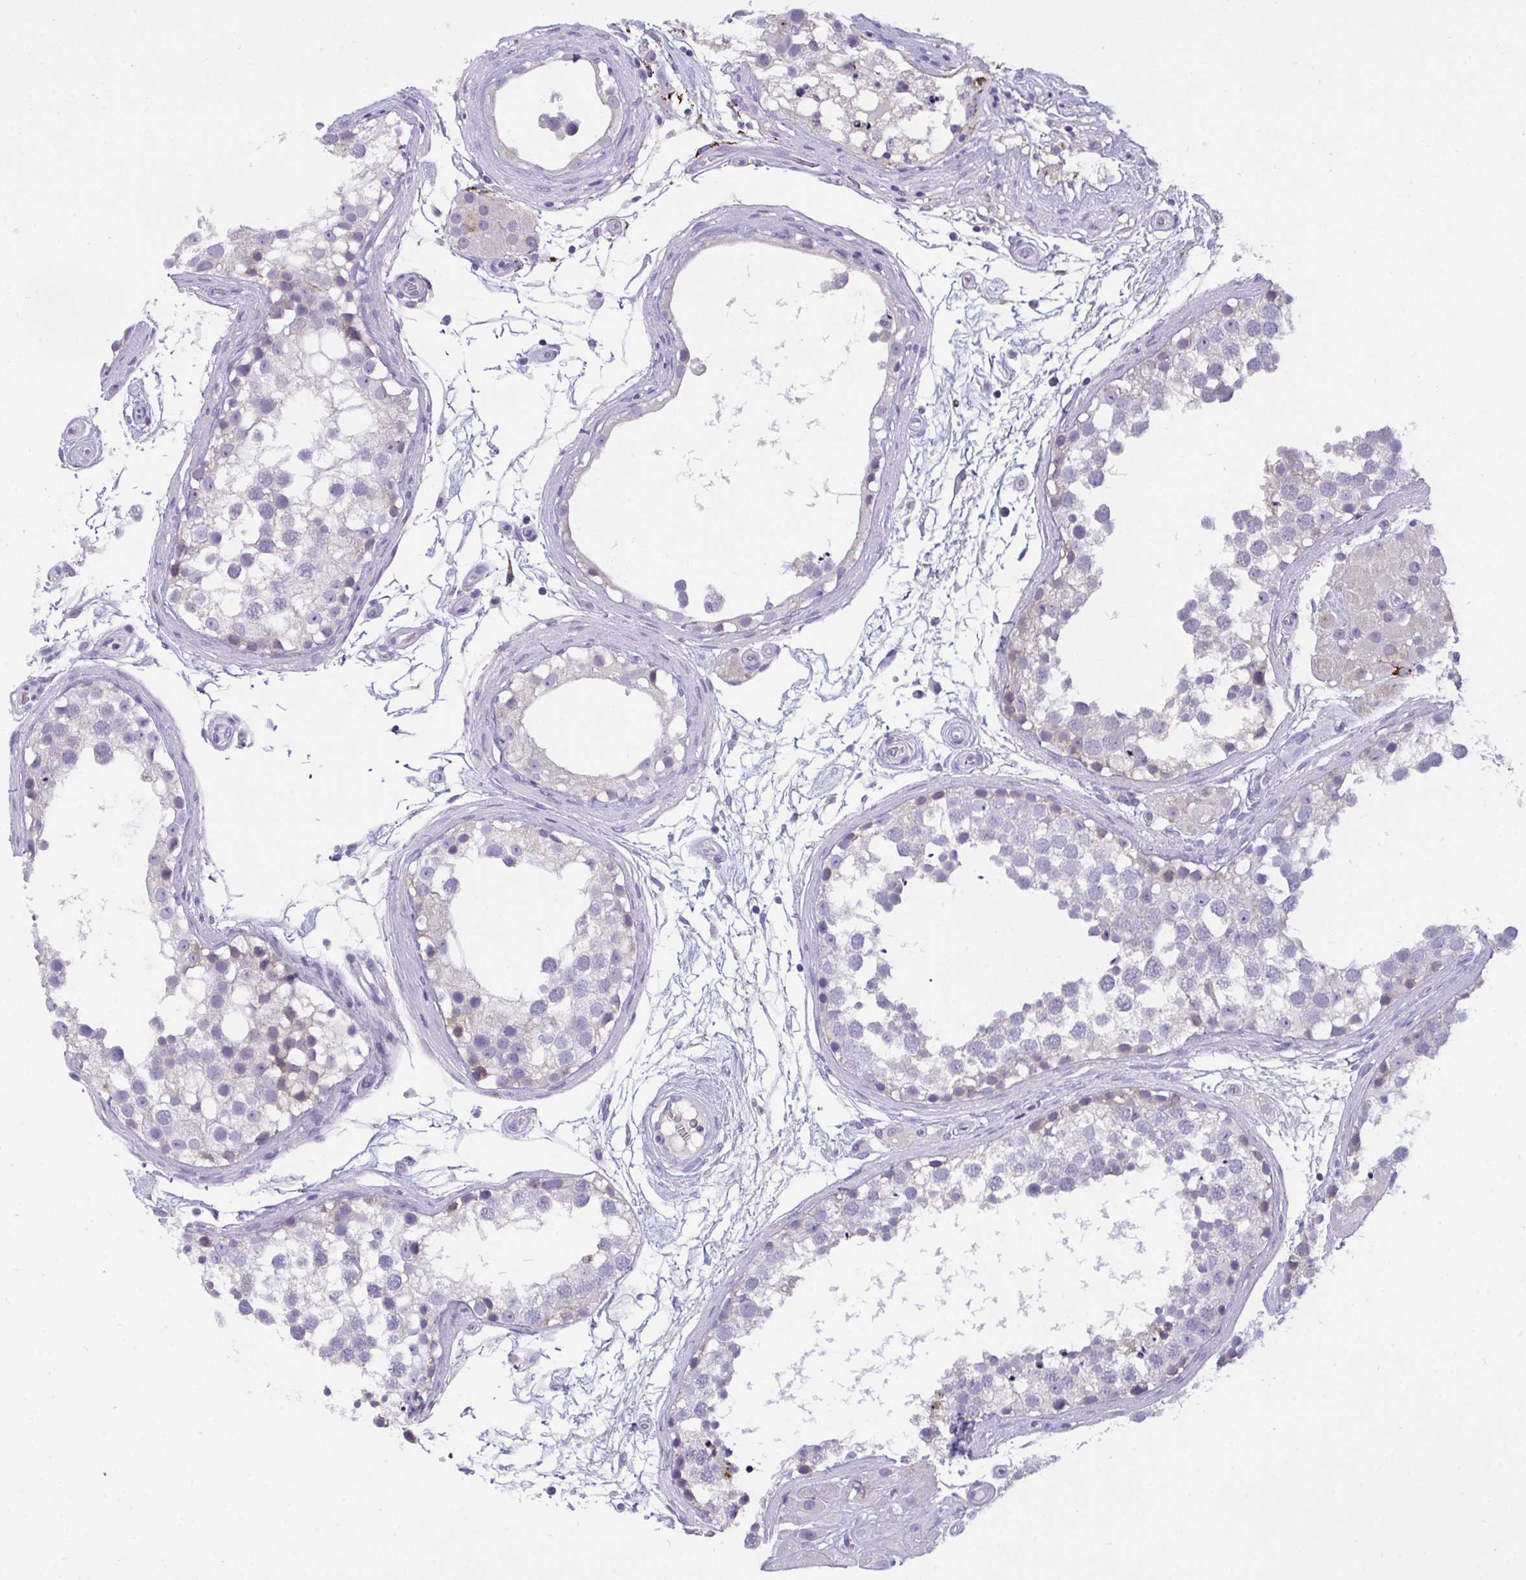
{"staining": {"intensity": "weak", "quantity": "<25%", "location": "cytoplasmic/membranous"}, "tissue": "testis", "cell_type": "Cells in seminiferous ducts", "image_type": "normal", "snomed": [{"axis": "morphology", "description": "Normal tissue, NOS"}, {"axis": "morphology", "description": "Seminoma, NOS"}, {"axis": "topography", "description": "Testis"}], "caption": "Protein analysis of benign testis exhibits no significant expression in cells in seminiferous ducts. (Immunohistochemistry (ihc), brightfield microscopy, high magnification).", "gene": "SEMA6B", "patient": {"sex": "male", "age": 65}}